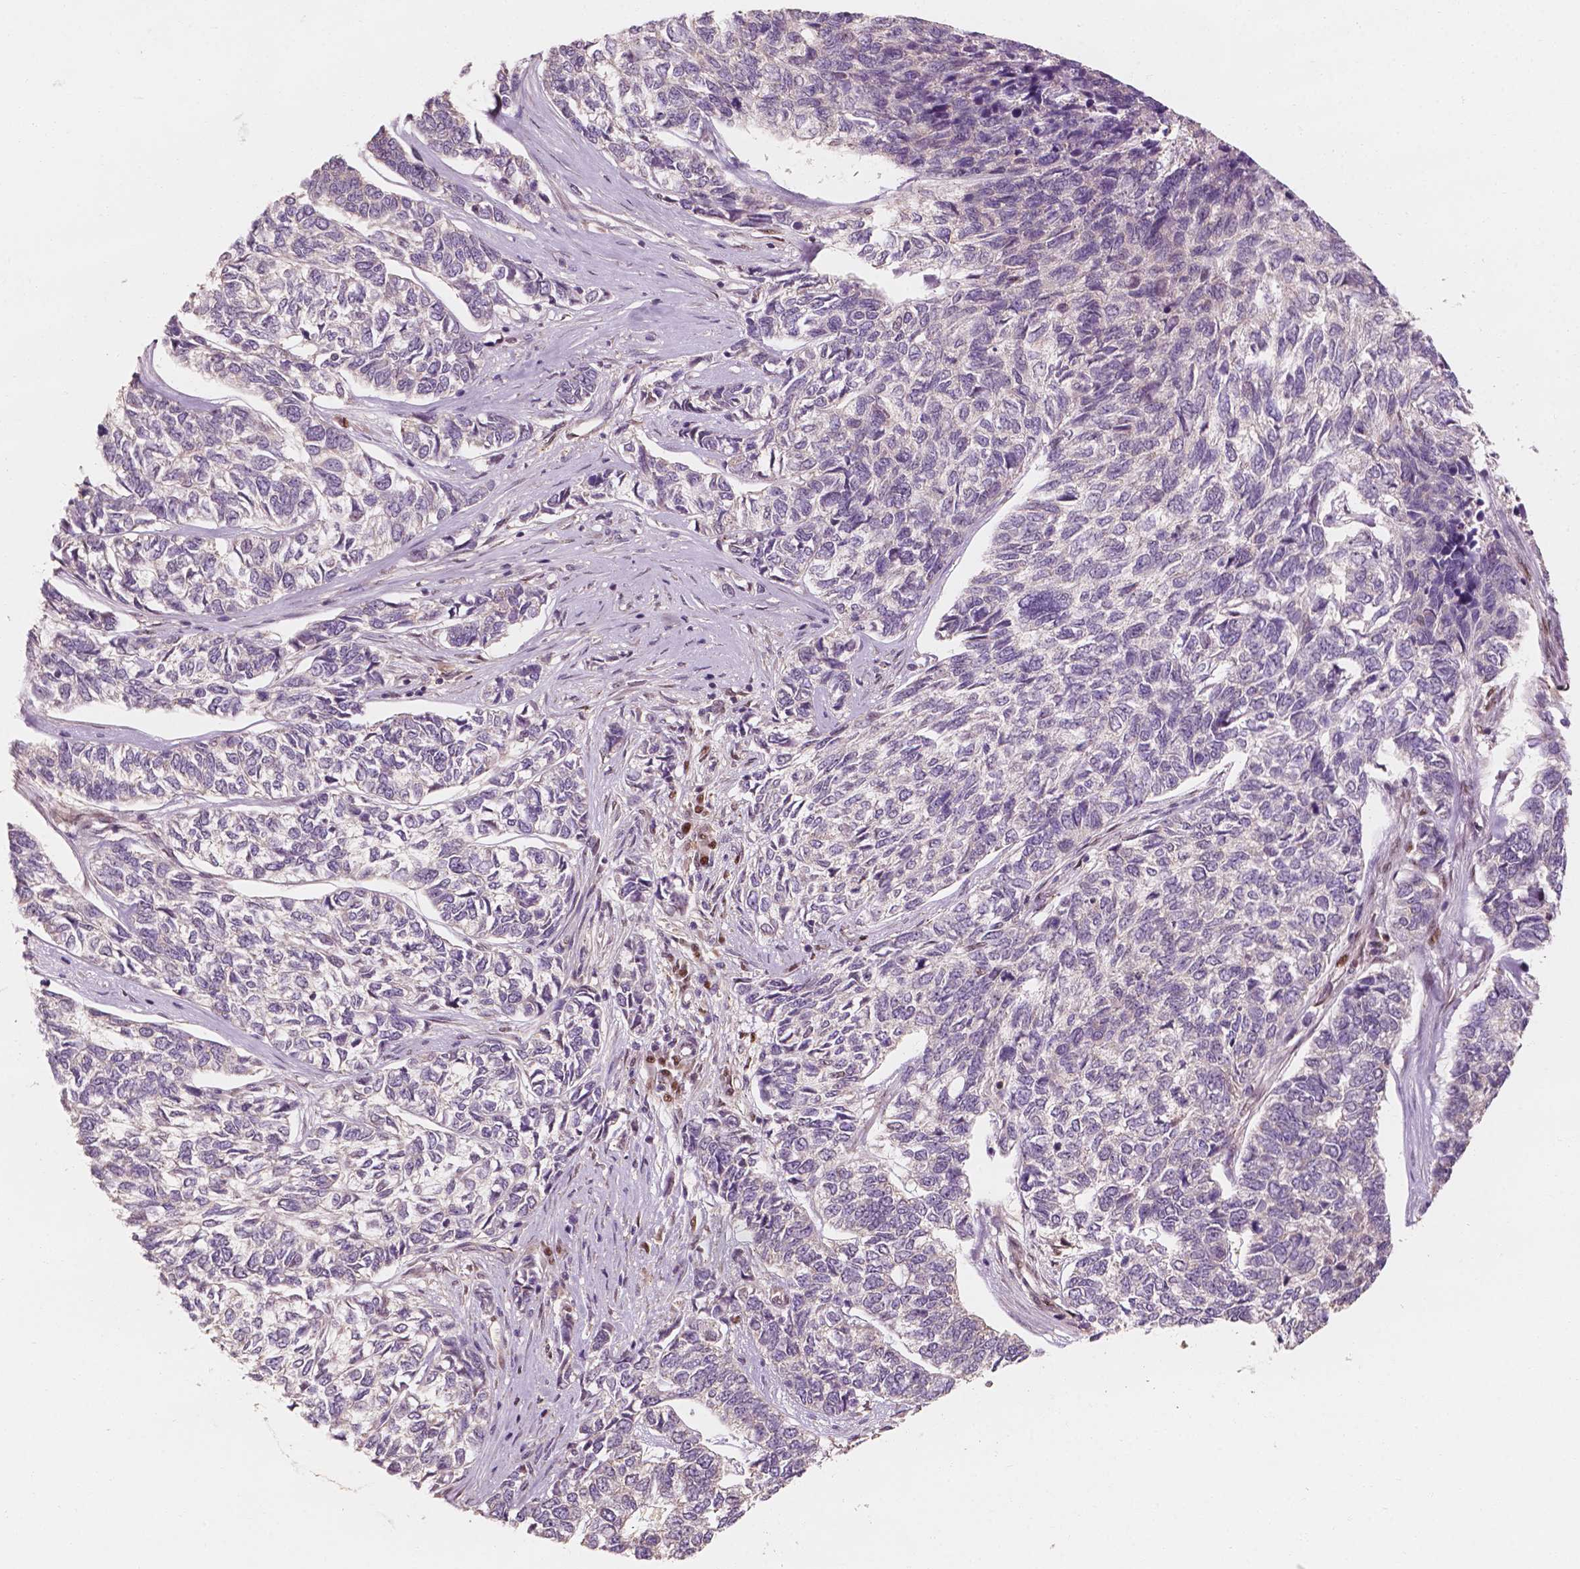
{"staining": {"intensity": "negative", "quantity": "none", "location": "none"}, "tissue": "skin cancer", "cell_type": "Tumor cells", "image_type": "cancer", "snomed": [{"axis": "morphology", "description": "Basal cell carcinoma"}, {"axis": "topography", "description": "Skin"}], "caption": "An immunohistochemistry micrograph of skin cancer is shown. There is no staining in tumor cells of skin cancer. The staining is performed using DAB brown chromogen with nuclei counter-stained in using hematoxylin.", "gene": "TBC1D17", "patient": {"sex": "female", "age": 65}}